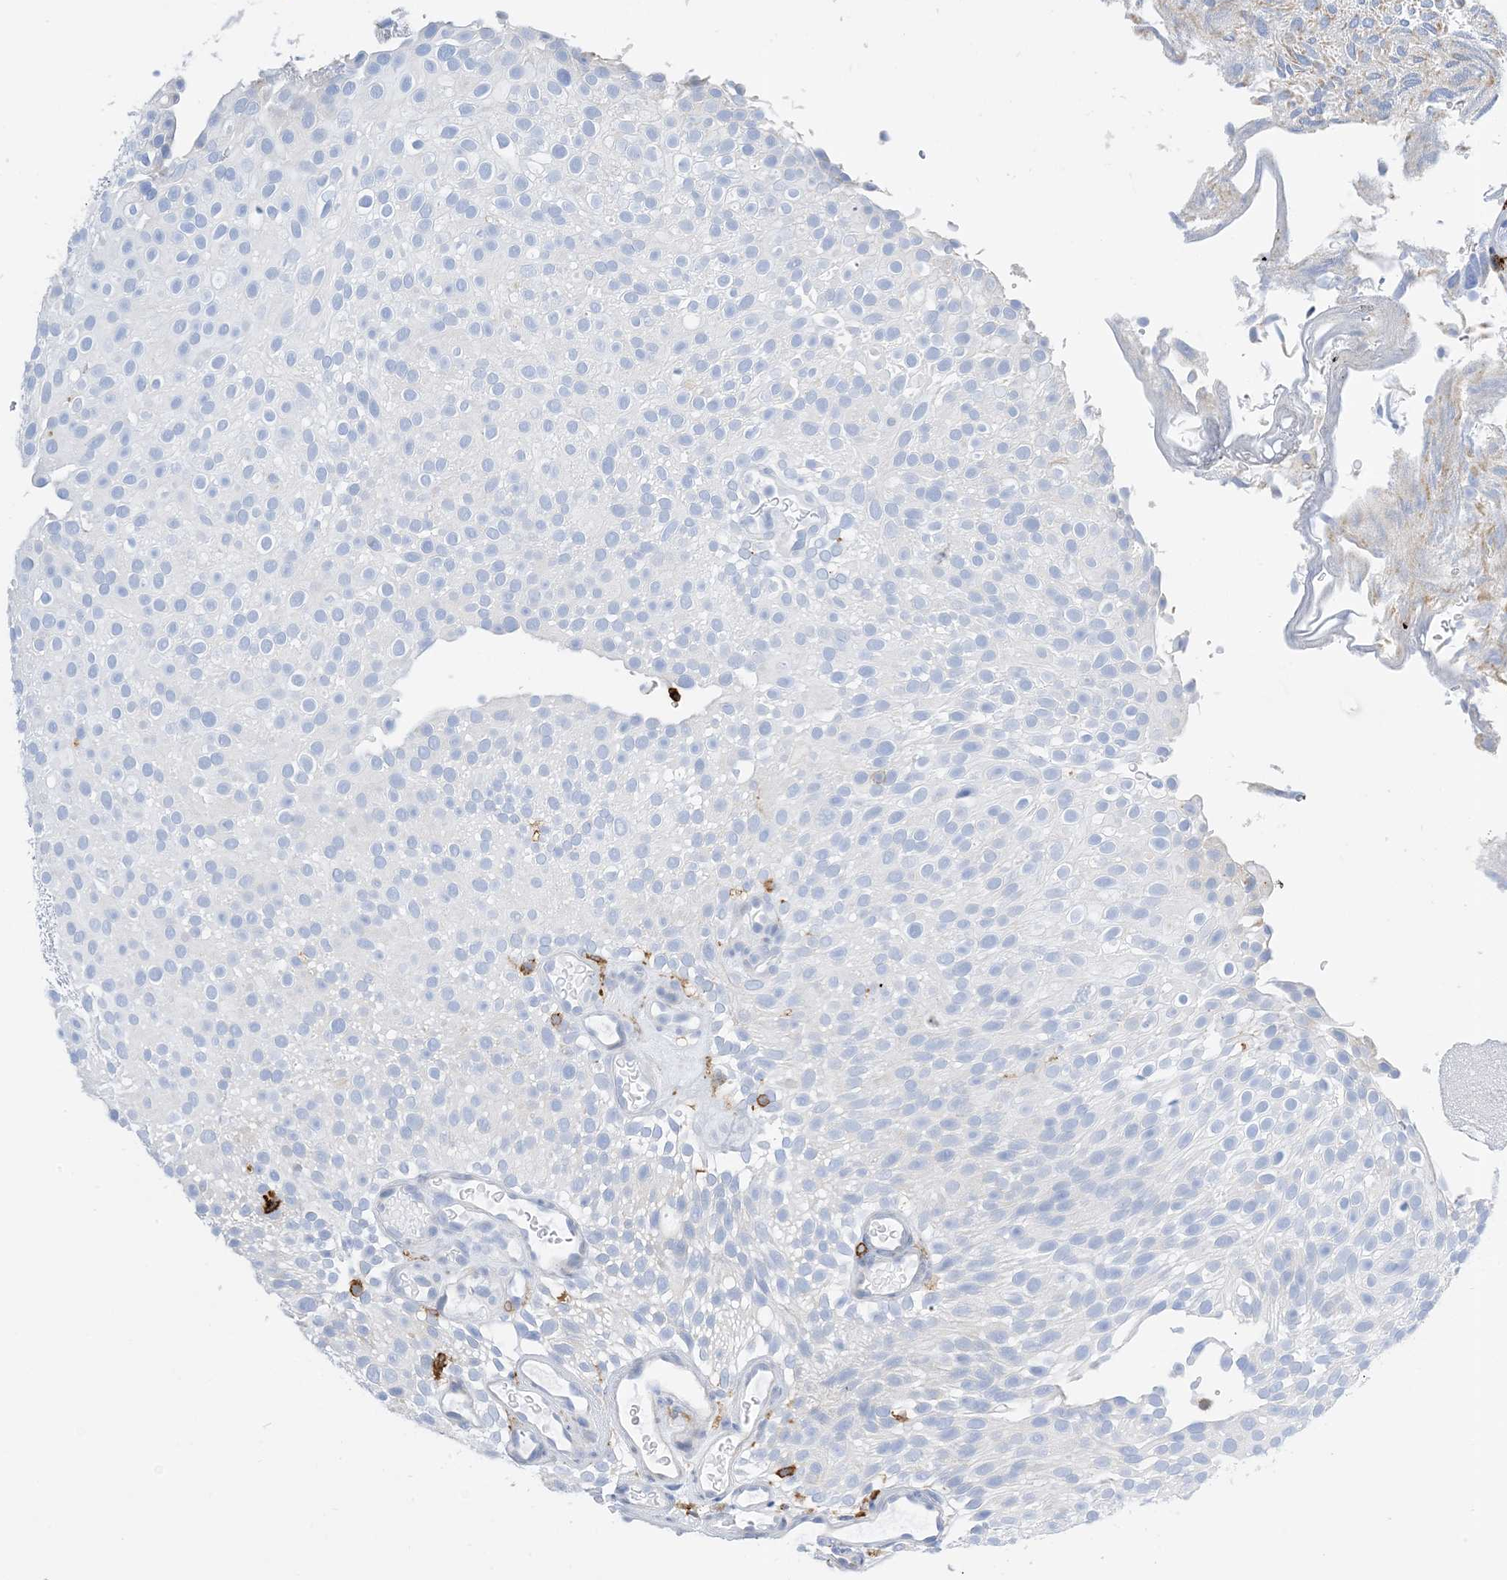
{"staining": {"intensity": "negative", "quantity": "none", "location": "none"}, "tissue": "urothelial cancer", "cell_type": "Tumor cells", "image_type": "cancer", "snomed": [{"axis": "morphology", "description": "Urothelial carcinoma, Low grade"}, {"axis": "topography", "description": "Urinary bladder"}], "caption": "The image demonstrates no staining of tumor cells in low-grade urothelial carcinoma. The staining was performed using DAB to visualize the protein expression in brown, while the nuclei were stained in blue with hematoxylin (Magnification: 20x).", "gene": "DPH3", "patient": {"sex": "male", "age": 78}}